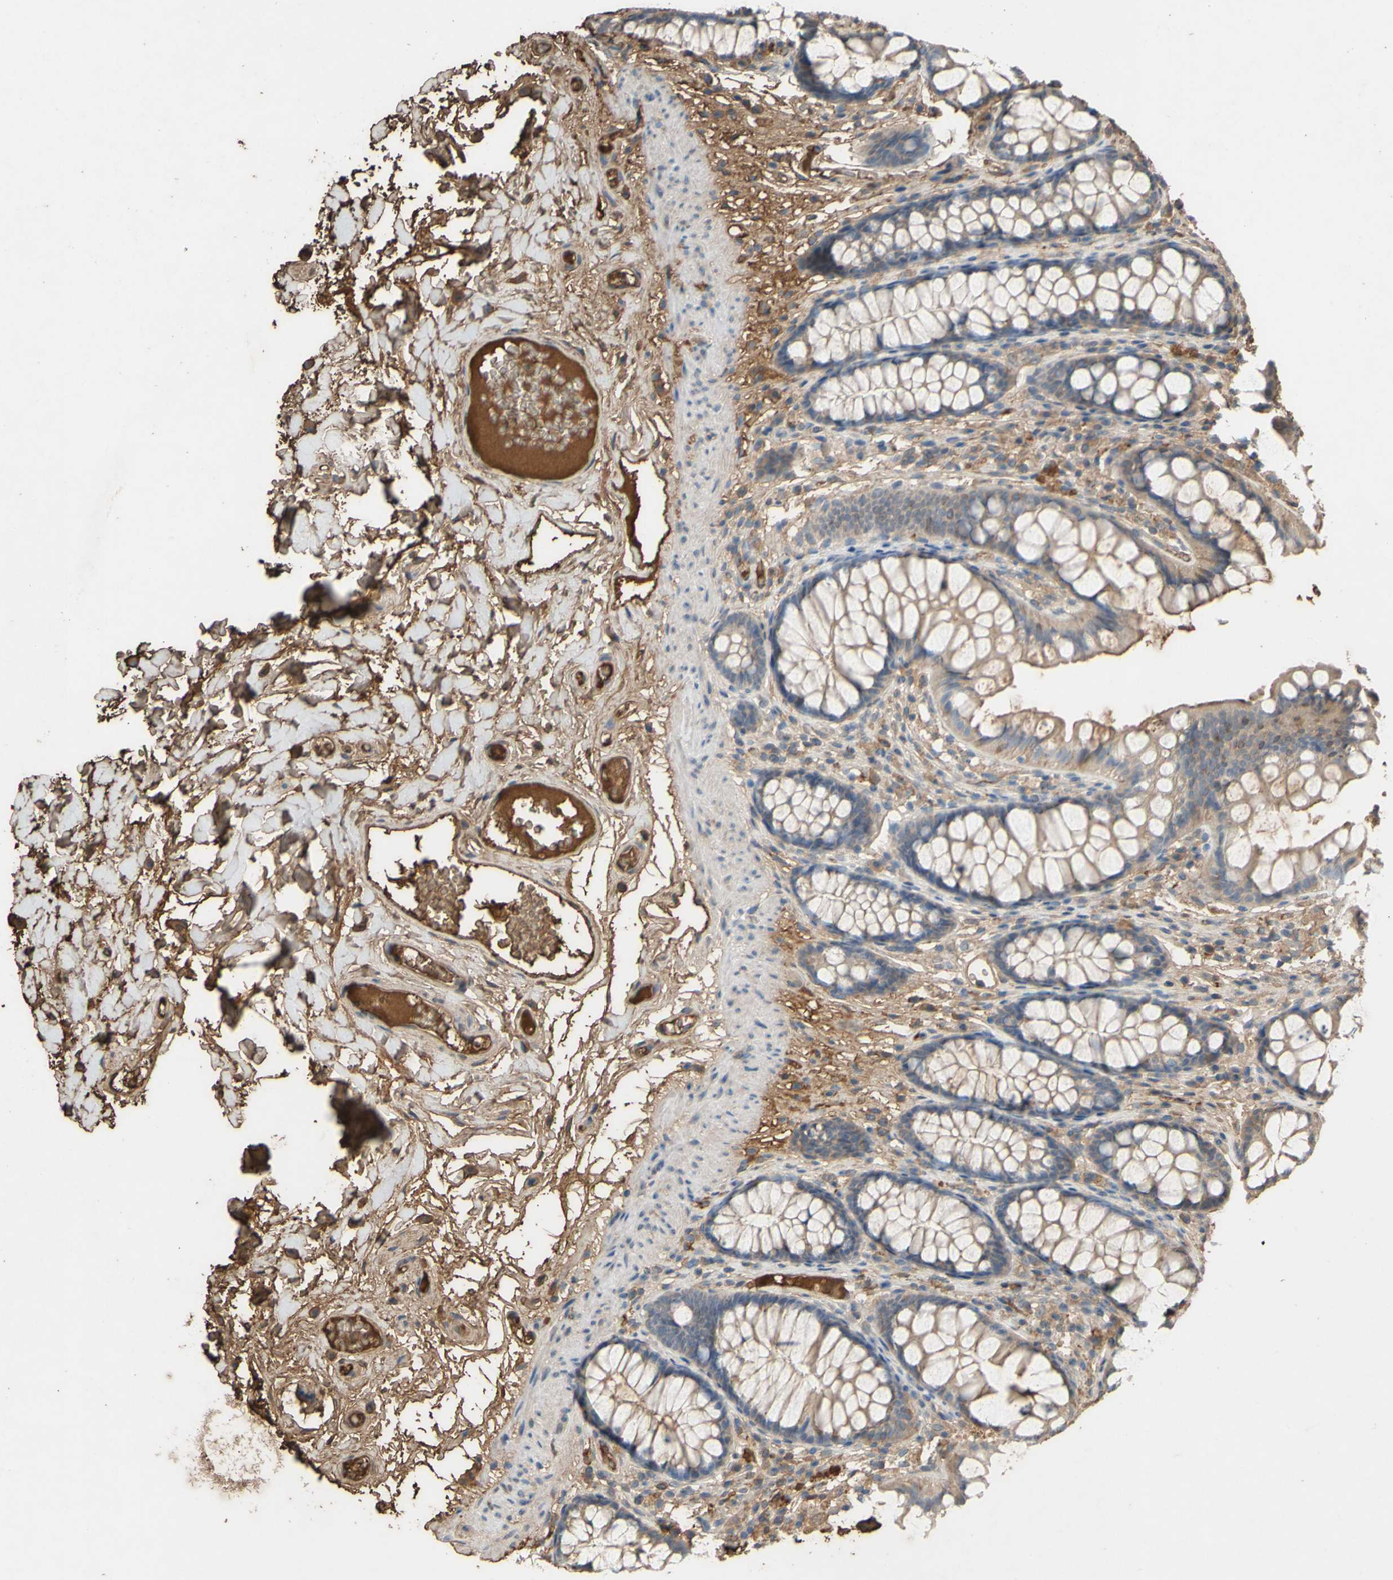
{"staining": {"intensity": "strong", "quantity": ">75%", "location": "cytoplasmic/membranous"}, "tissue": "colon", "cell_type": "Endothelial cells", "image_type": "normal", "snomed": [{"axis": "morphology", "description": "Normal tissue, NOS"}, {"axis": "topography", "description": "Colon"}], "caption": "Immunohistochemistry staining of normal colon, which demonstrates high levels of strong cytoplasmic/membranous positivity in approximately >75% of endothelial cells indicating strong cytoplasmic/membranous protein expression. The staining was performed using DAB (3,3'-diaminobenzidine) (brown) for protein detection and nuclei were counterstained in hematoxylin (blue).", "gene": "PTGDS", "patient": {"sex": "female", "age": 55}}